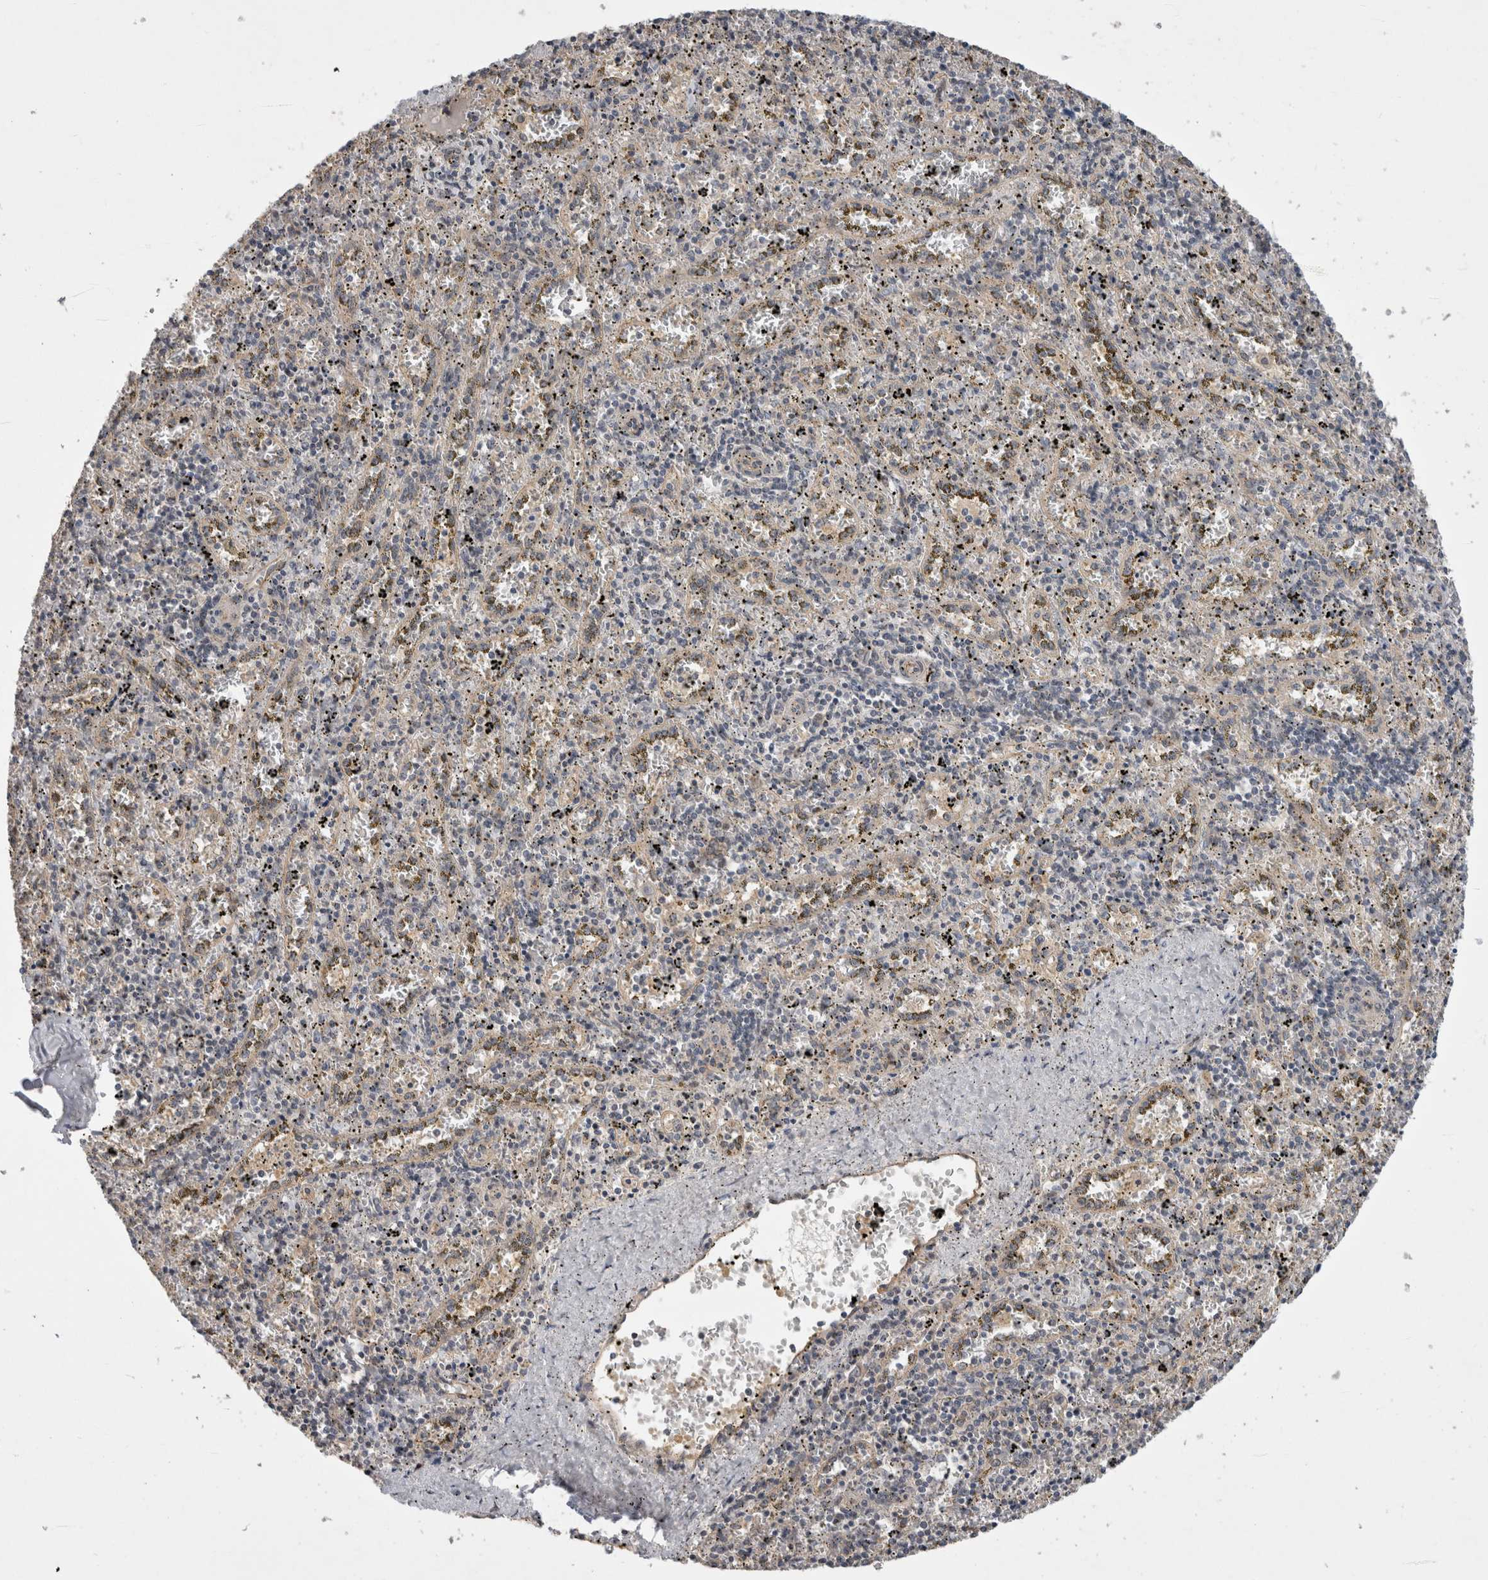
{"staining": {"intensity": "negative", "quantity": "none", "location": "none"}, "tissue": "spleen", "cell_type": "Cells in red pulp", "image_type": "normal", "snomed": [{"axis": "morphology", "description": "Normal tissue, NOS"}, {"axis": "topography", "description": "Spleen"}], "caption": "Immunohistochemical staining of benign spleen reveals no significant positivity in cells in red pulp.", "gene": "CERS3", "patient": {"sex": "male", "age": 11}}